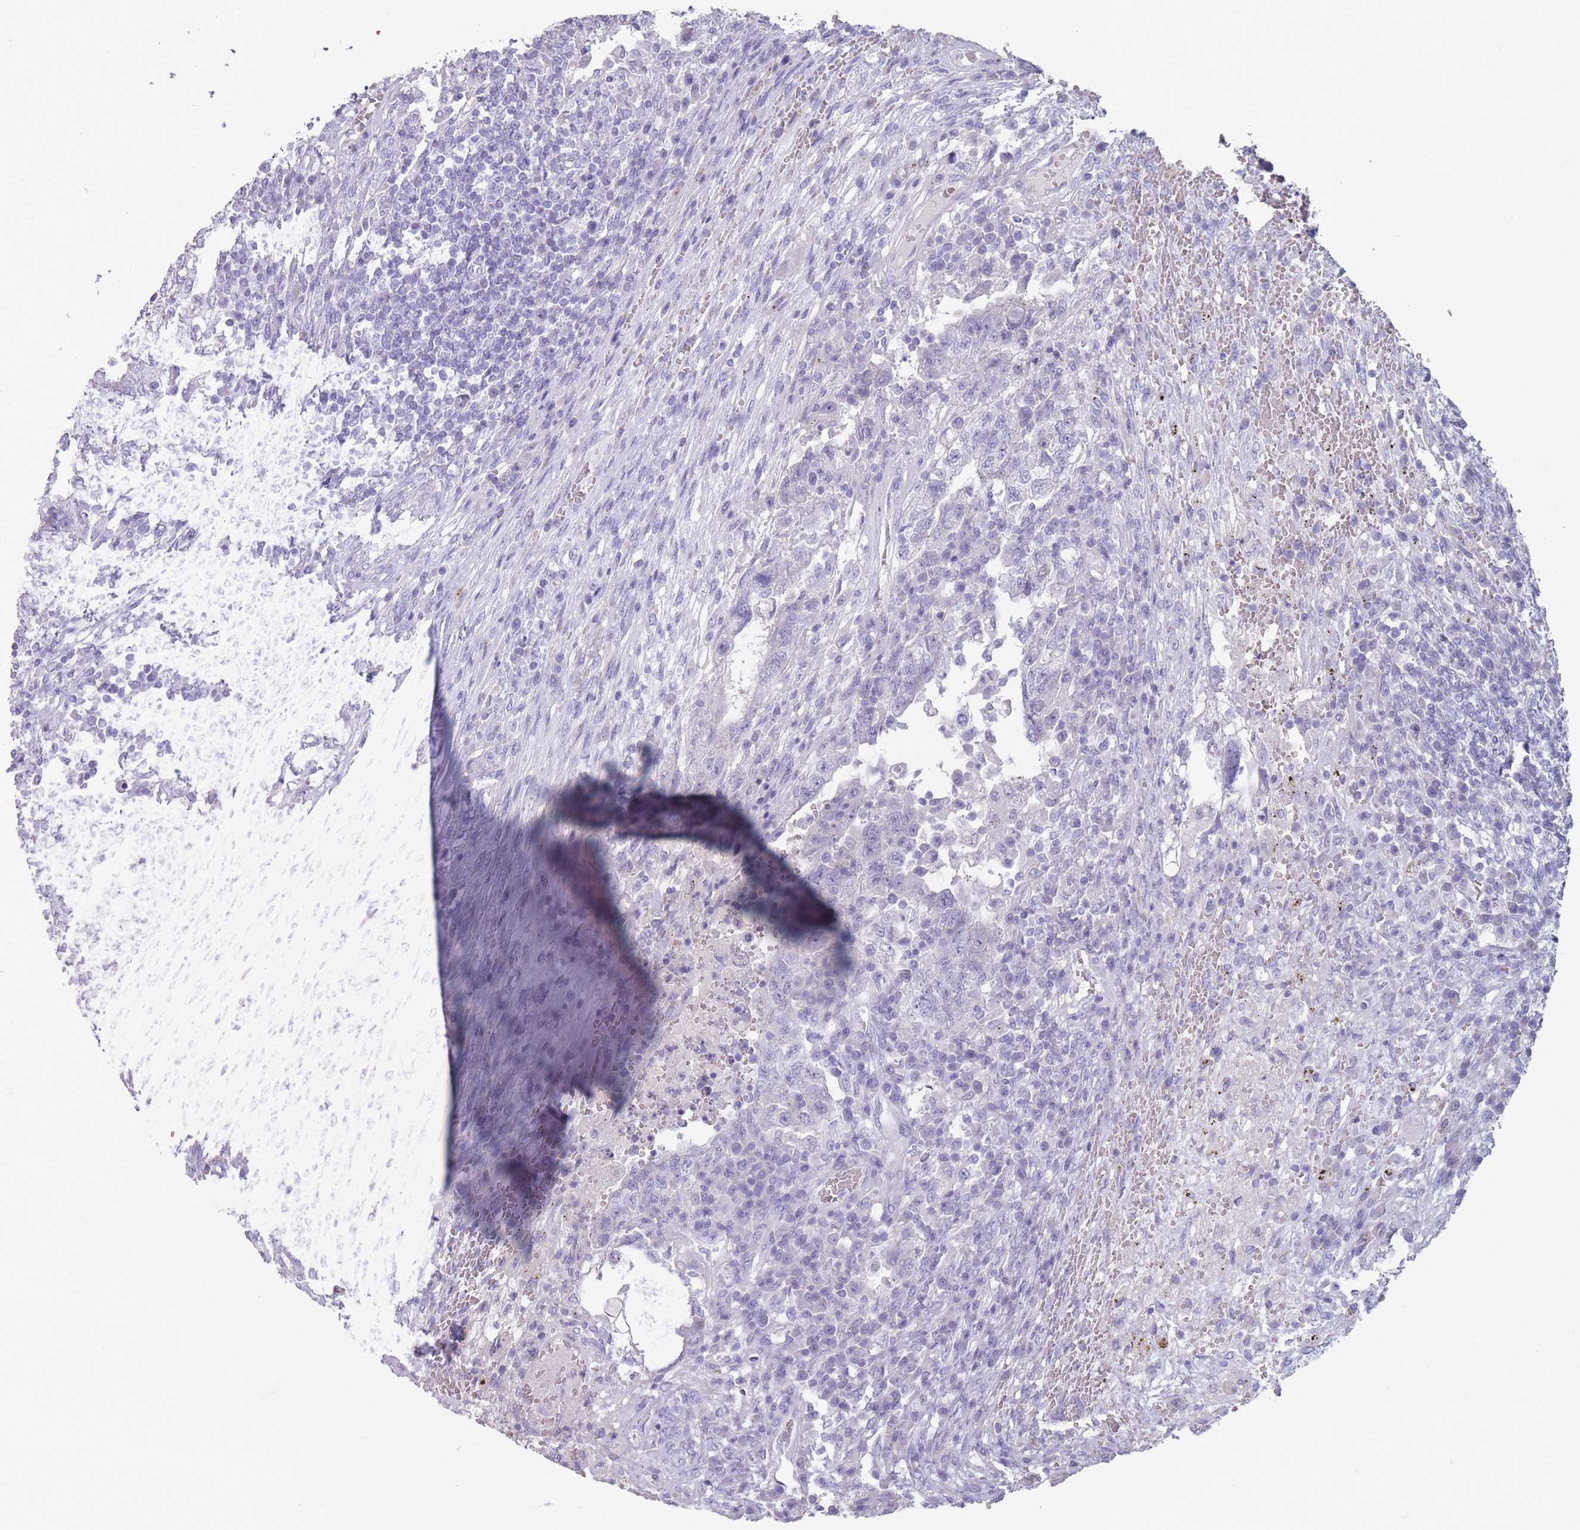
{"staining": {"intensity": "negative", "quantity": "none", "location": "none"}, "tissue": "testis cancer", "cell_type": "Tumor cells", "image_type": "cancer", "snomed": [{"axis": "morphology", "description": "Carcinoma, Embryonal, NOS"}, {"axis": "topography", "description": "Testis"}], "caption": "Image shows no protein positivity in tumor cells of embryonal carcinoma (testis) tissue. Brightfield microscopy of immunohistochemistry stained with DAB (brown) and hematoxylin (blue), captured at high magnification.", "gene": "RHBG", "patient": {"sex": "male", "age": 26}}